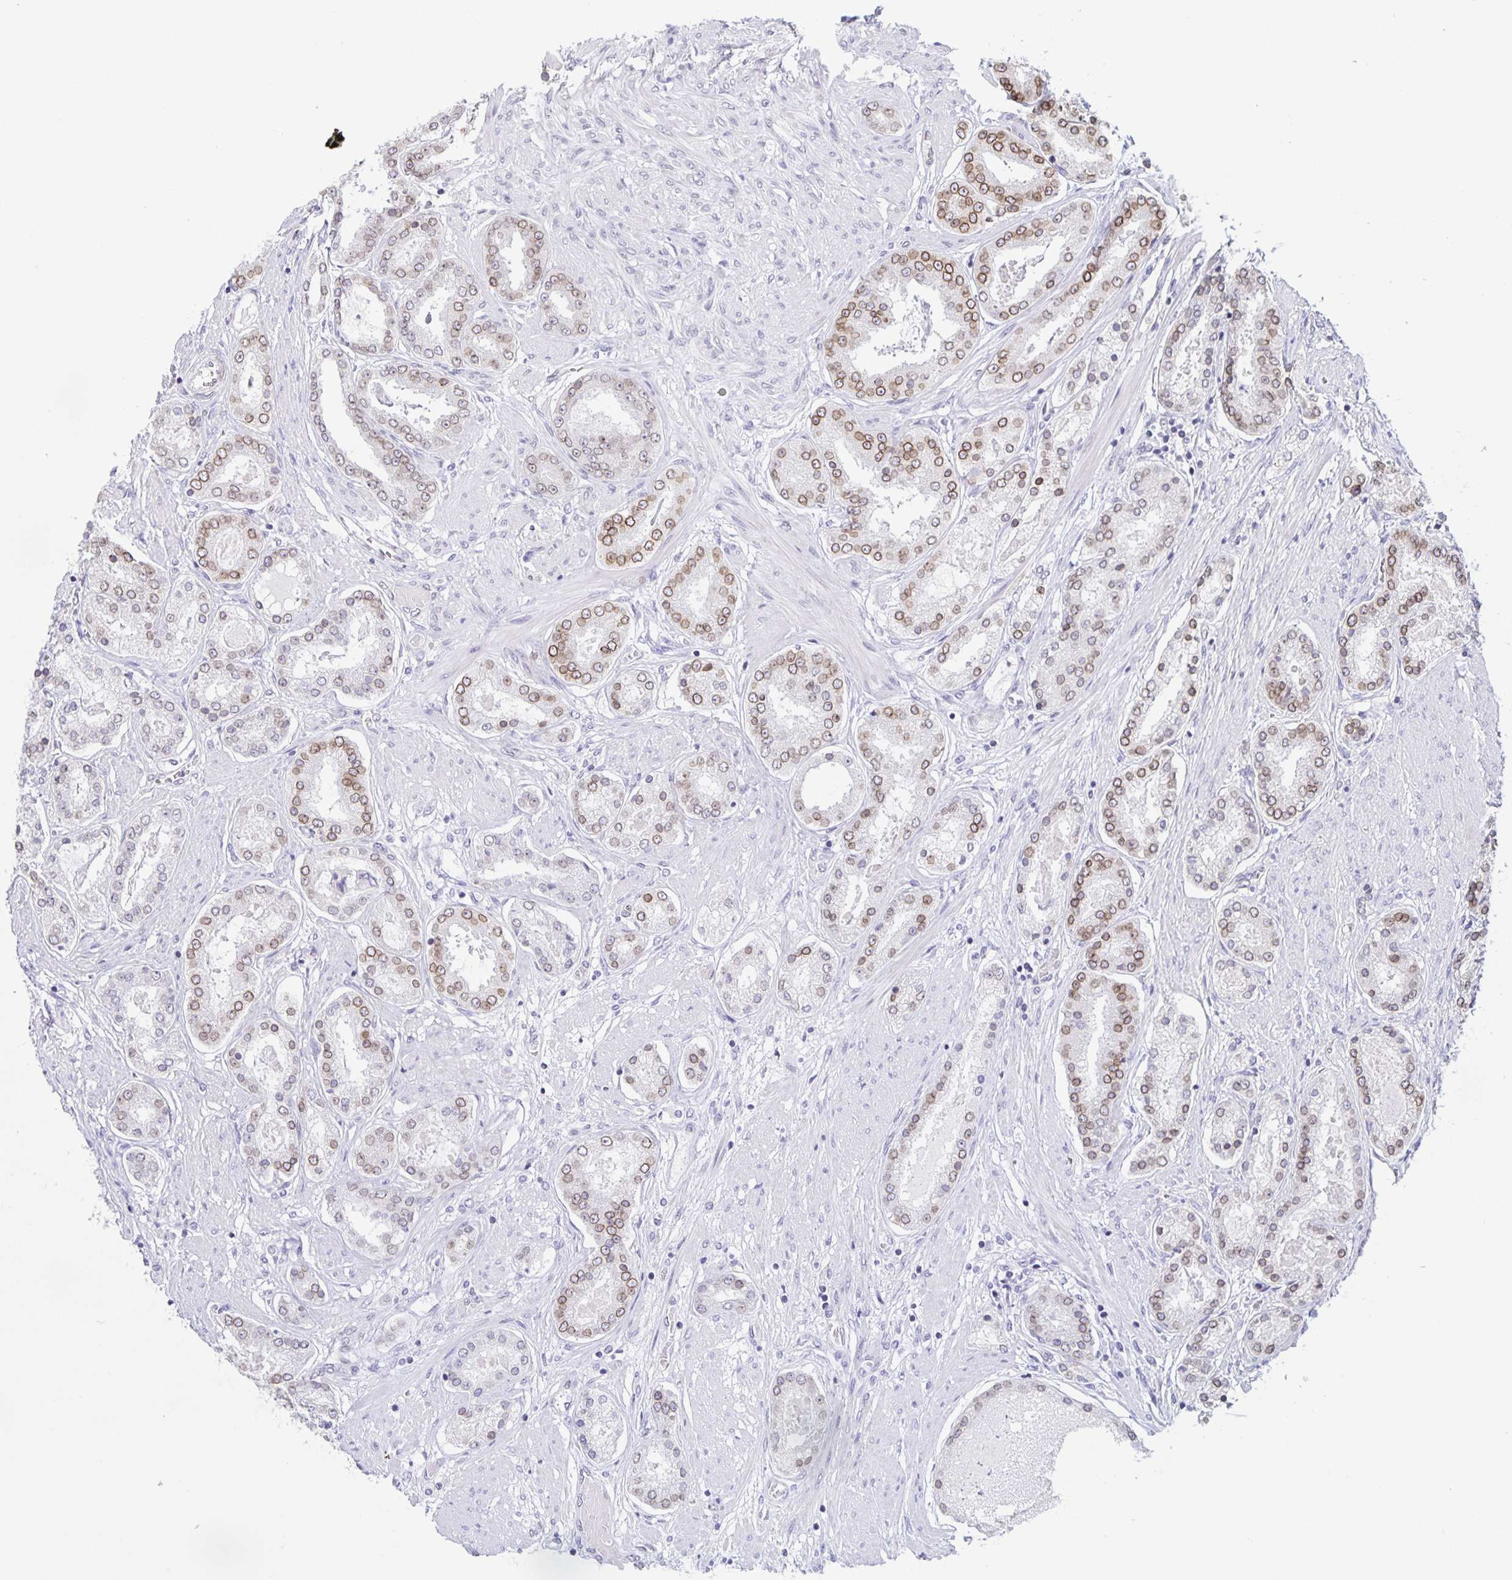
{"staining": {"intensity": "moderate", "quantity": "25%-75%", "location": "cytoplasmic/membranous,nuclear"}, "tissue": "prostate cancer", "cell_type": "Tumor cells", "image_type": "cancer", "snomed": [{"axis": "morphology", "description": "Adenocarcinoma, High grade"}, {"axis": "topography", "description": "Prostate"}], "caption": "This photomicrograph shows prostate cancer stained with immunohistochemistry to label a protein in brown. The cytoplasmic/membranous and nuclear of tumor cells show moderate positivity for the protein. Nuclei are counter-stained blue.", "gene": "SYNE2", "patient": {"sex": "male", "age": 63}}